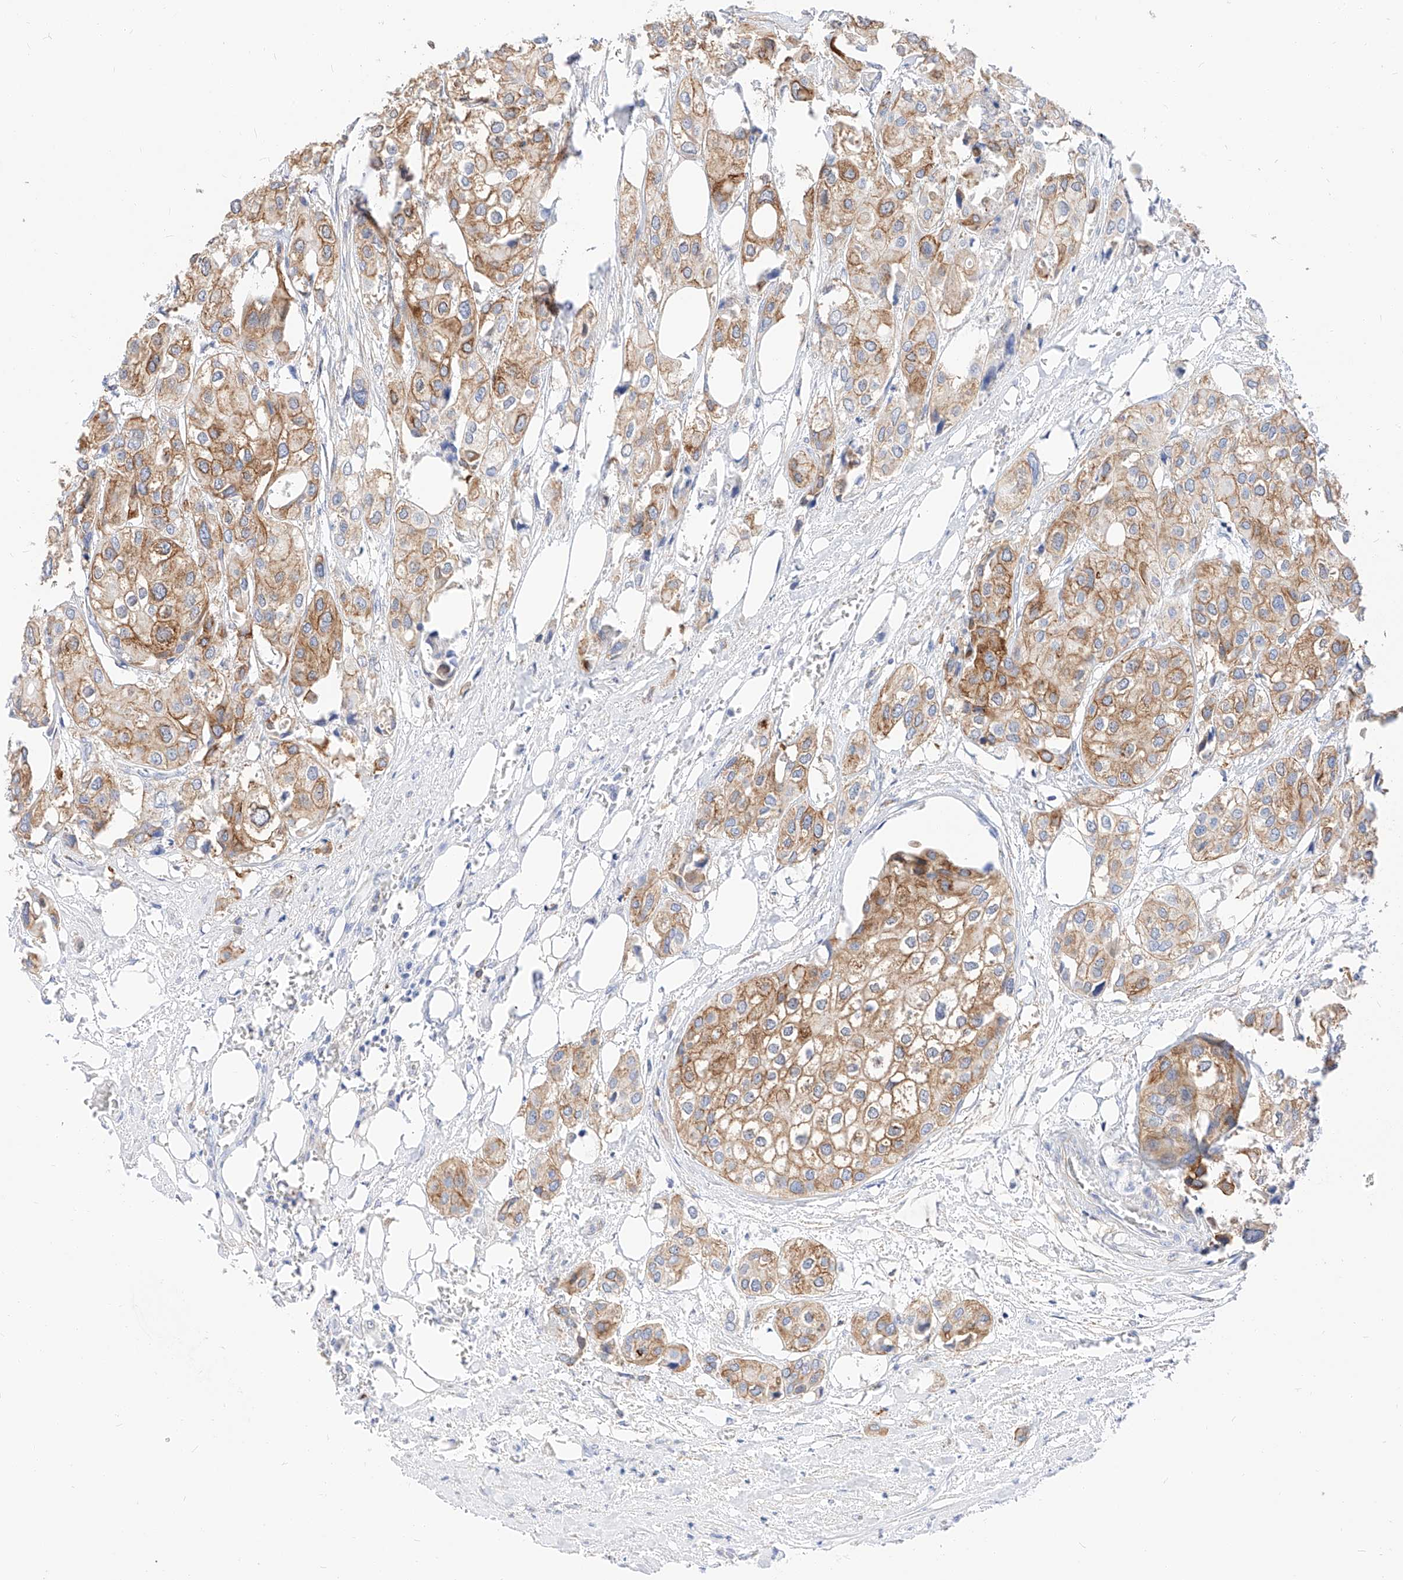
{"staining": {"intensity": "moderate", "quantity": ">75%", "location": "cytoplasmic/membranous"}, "tissue": "urothelial cancer", "cell_type": "Tumor cells", "image_type": "cancer", "snomed": [{"axis": "morphology", "description": "Urothelial carcinoma, High grade"}, {"axis": "topography", "description": "Urinary bladder"}], "caption": "Tumor cells exhibit medium levels of moderate cytoplasmic/membranous positivity in approximately >75% of cells in urothelial cancer.", "gene": "MAP7", "patient": {"sex": "male", "age": 64}}